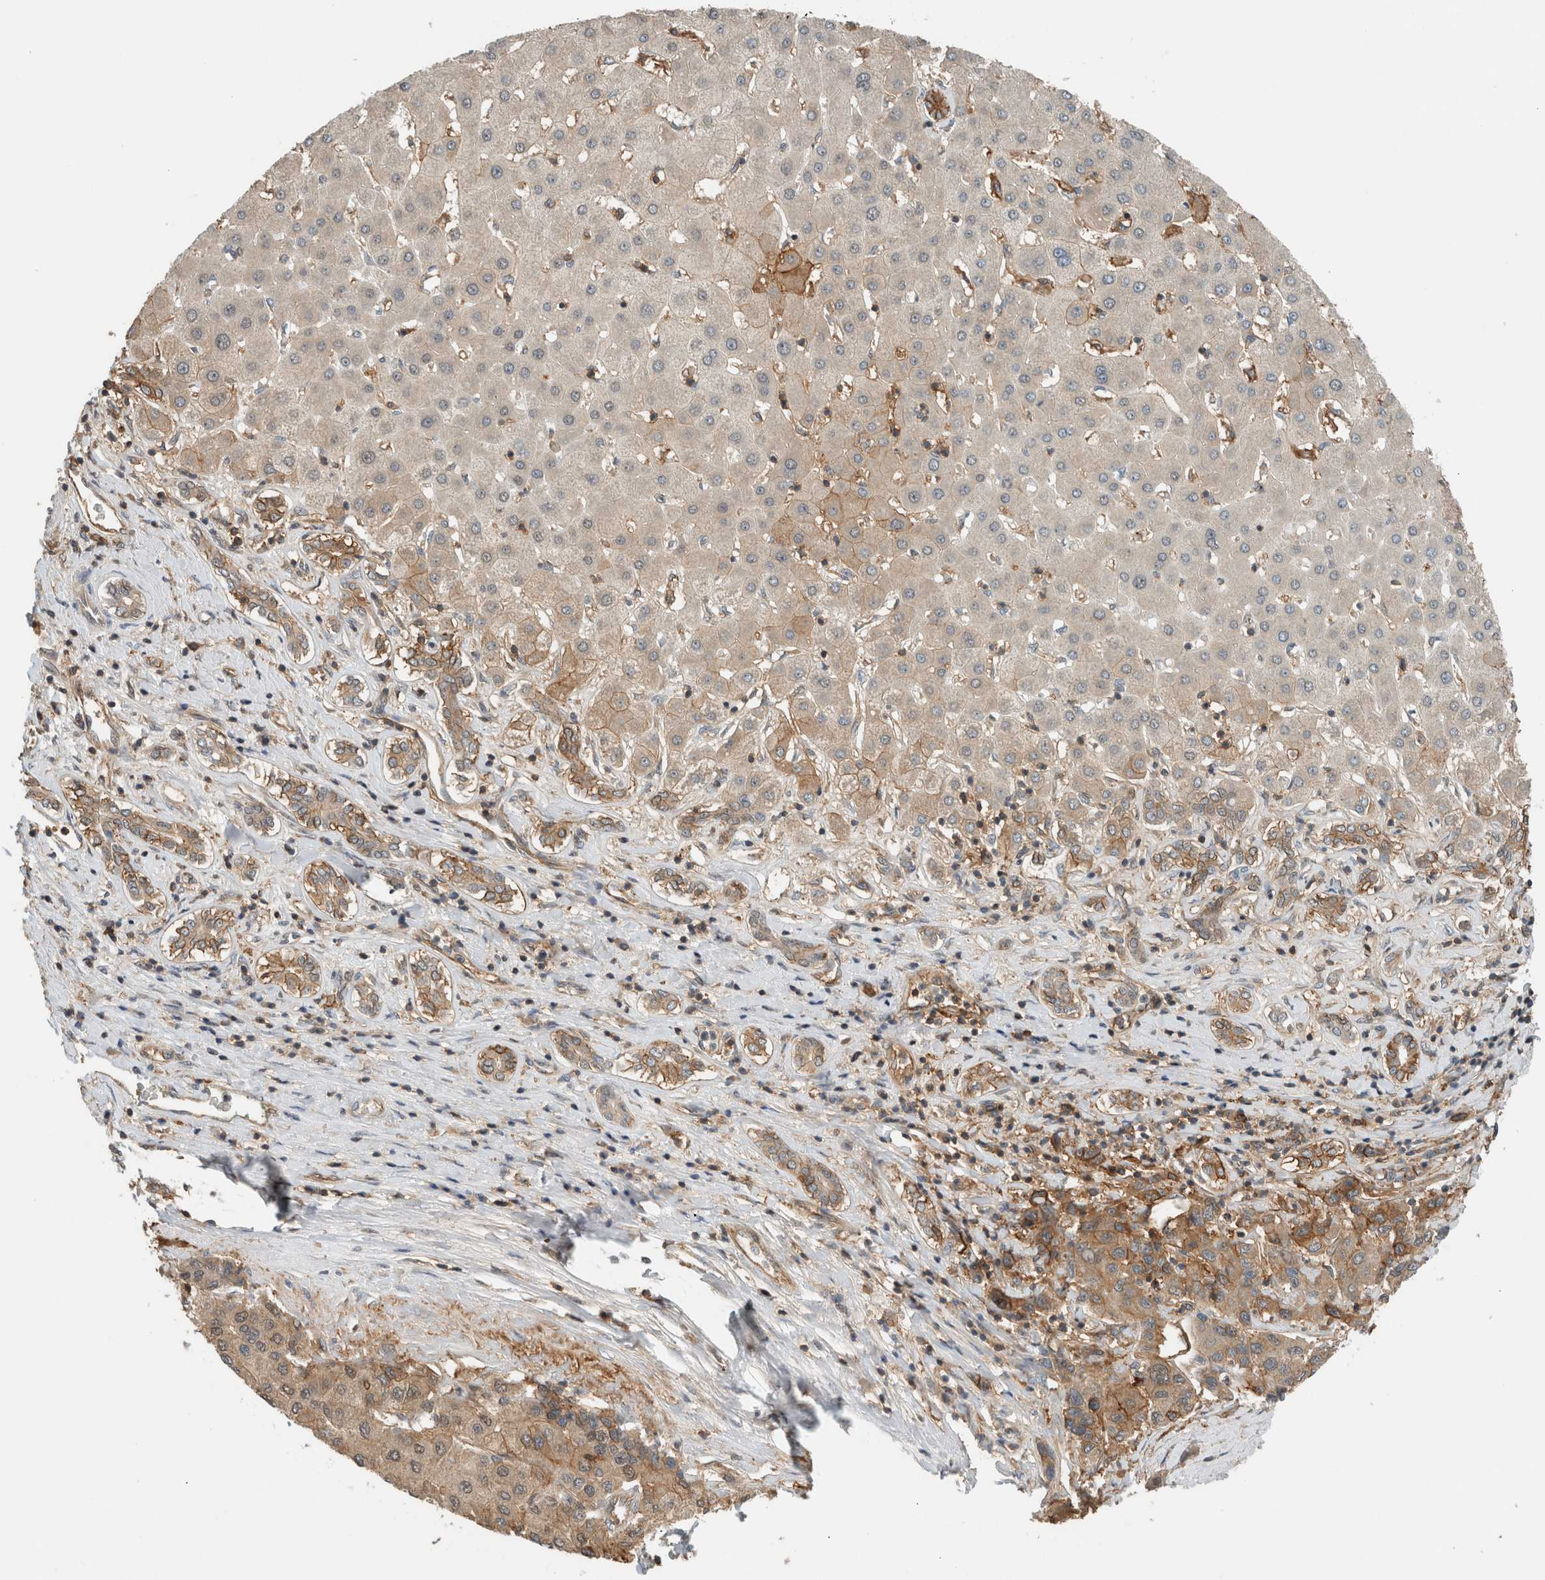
{"staining": {"intensity": "weak", "quantity": "<25%", "location": "cytoplasmic/membranous"}, "tissue": "liver cancer", "cell_type": "Tumor cells", "image_type": "cancer", "snomed": [{"axis": "morphology", "description": "Carcinoma, Hepatocellular, NOS"}, {"axis": "topography", "description": "Liver"}], "caption": "Tumor cells are negative for brown protein staining in liver cancer (hepatocellular carcinoma).", "gene": "PFDN4", "patient": {"sex": "male", "age": 65}}